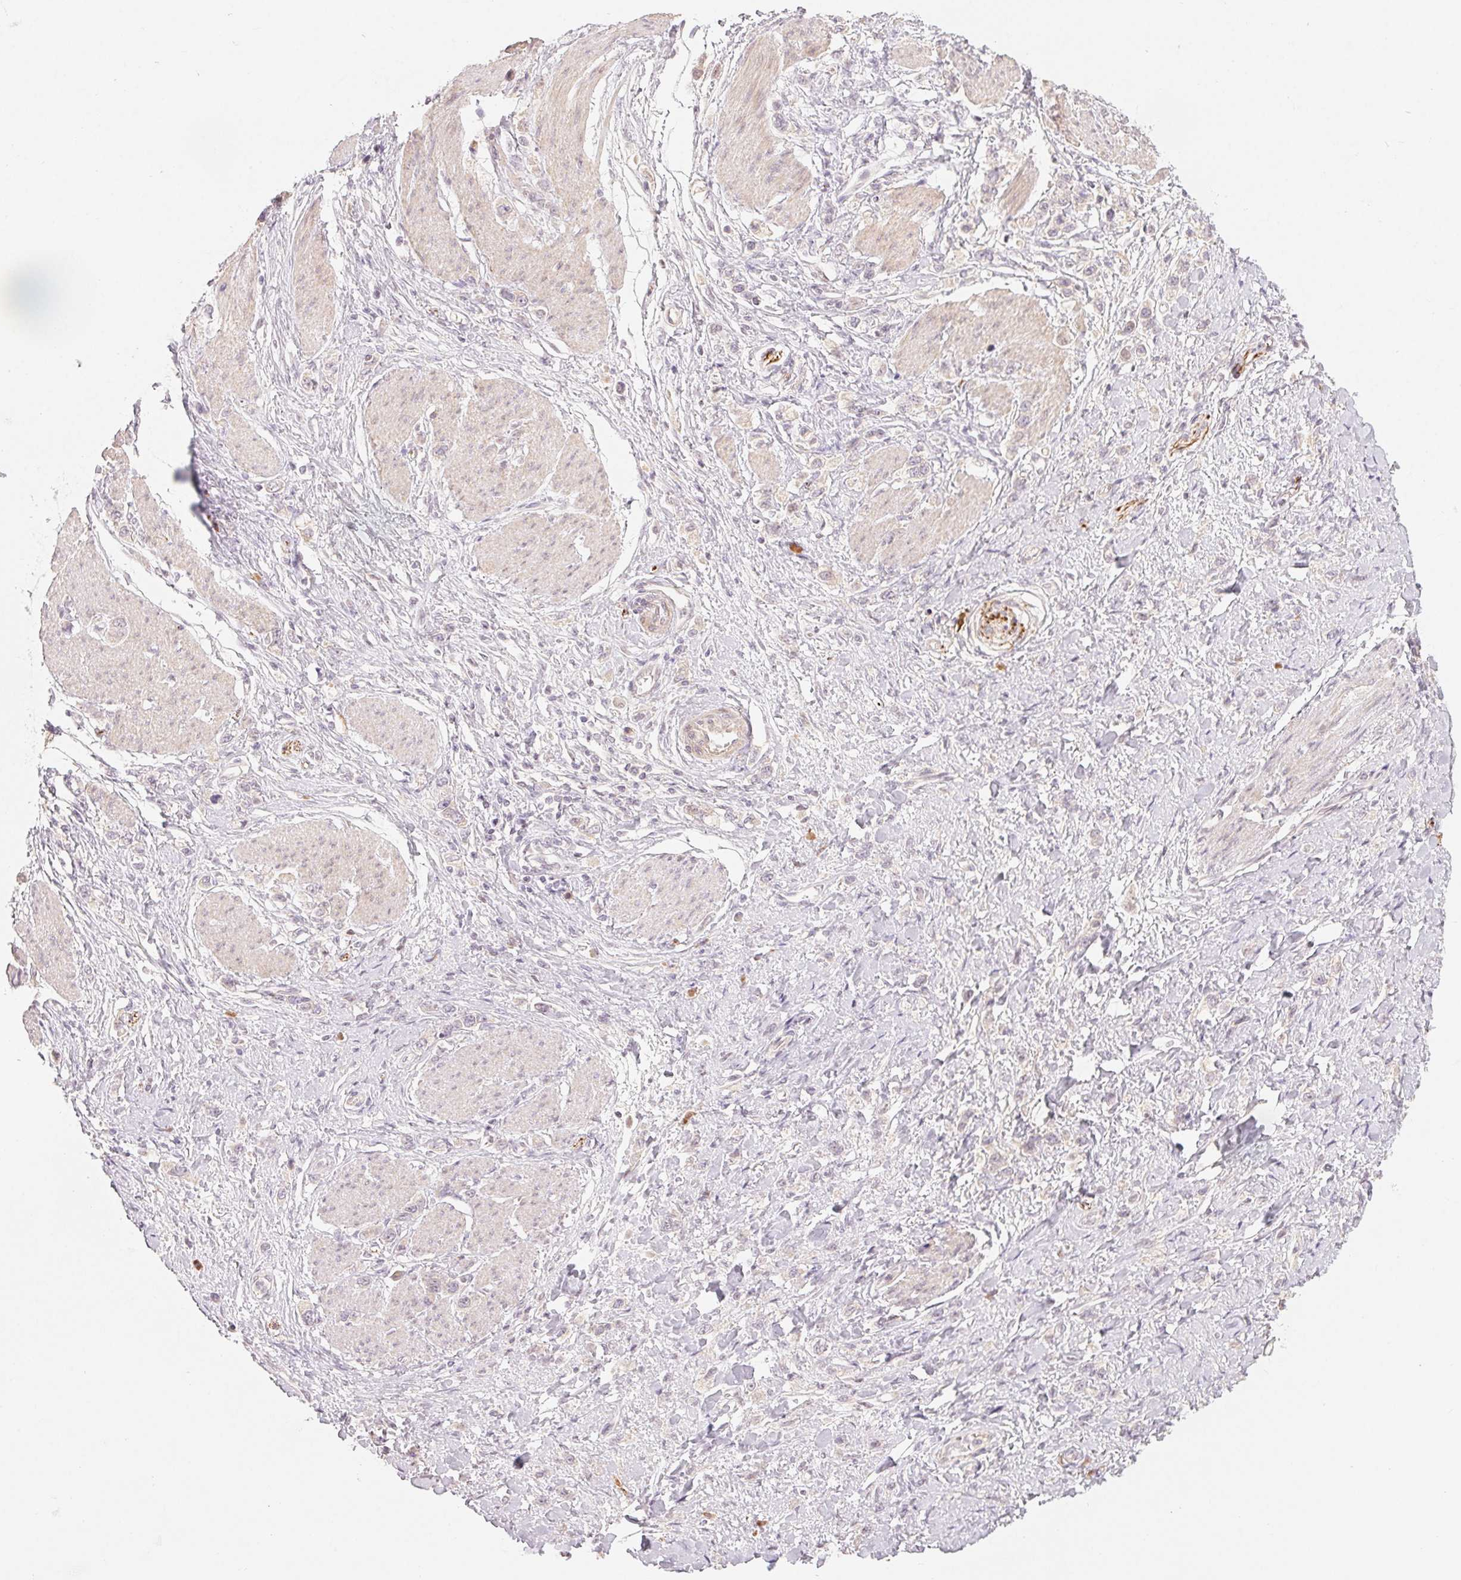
{"staining": {"intensity": "negative", "quantity": "none", "location": "none"}, "tissue": "stomach cancer", "cell_type": "Tumor cells", "image_type": "cancer", "snomed": [{"axis": "morphology", "description": "Adenocarcinoma, NOS"}, {"axis": "topography", "description": "Stomach"}], "caption": "This is an IHC image of human stomach adenocarcinoma. There is no expression in tumor cells.", "gene": "DENND2C", "patient": {"sex": "female", "age": 65}}